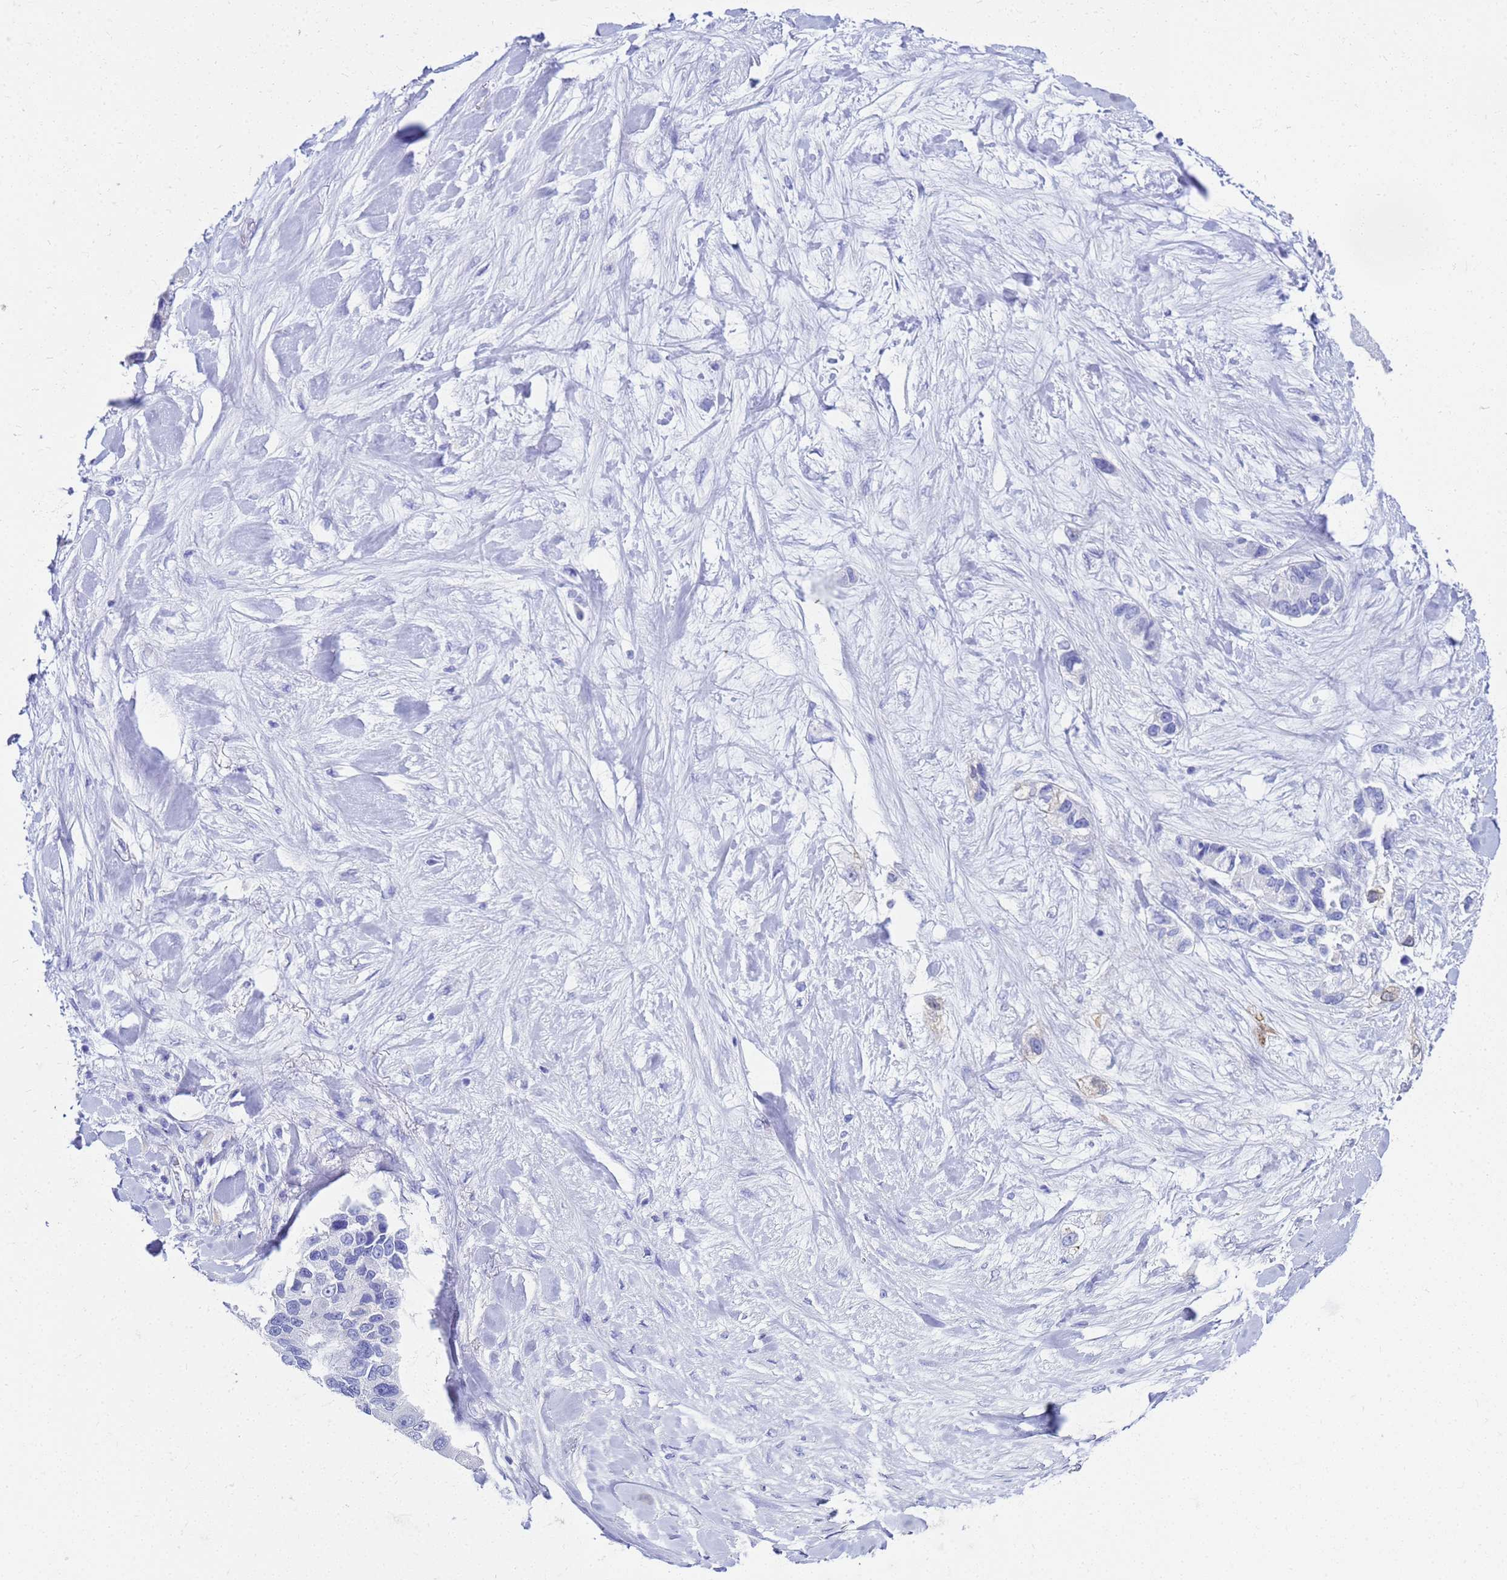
{"staining": {"intensity": "negative", "quantity": "none", "location": "none"}, "tissue": "lung cancer", "cell_type": "Tumor cells", "image_type": "cancer", "snomed": [{"axis": "morphology", "description": "Adenocarcinoma, NOS"}, {"axis": "topography", "description": "Lung"}], "caption": "Image shows no protein expression in tumor cells of lung adenocarcinoma tissue.", "gene": "CKB", "patient": {"sex": "female", "age": 54}}